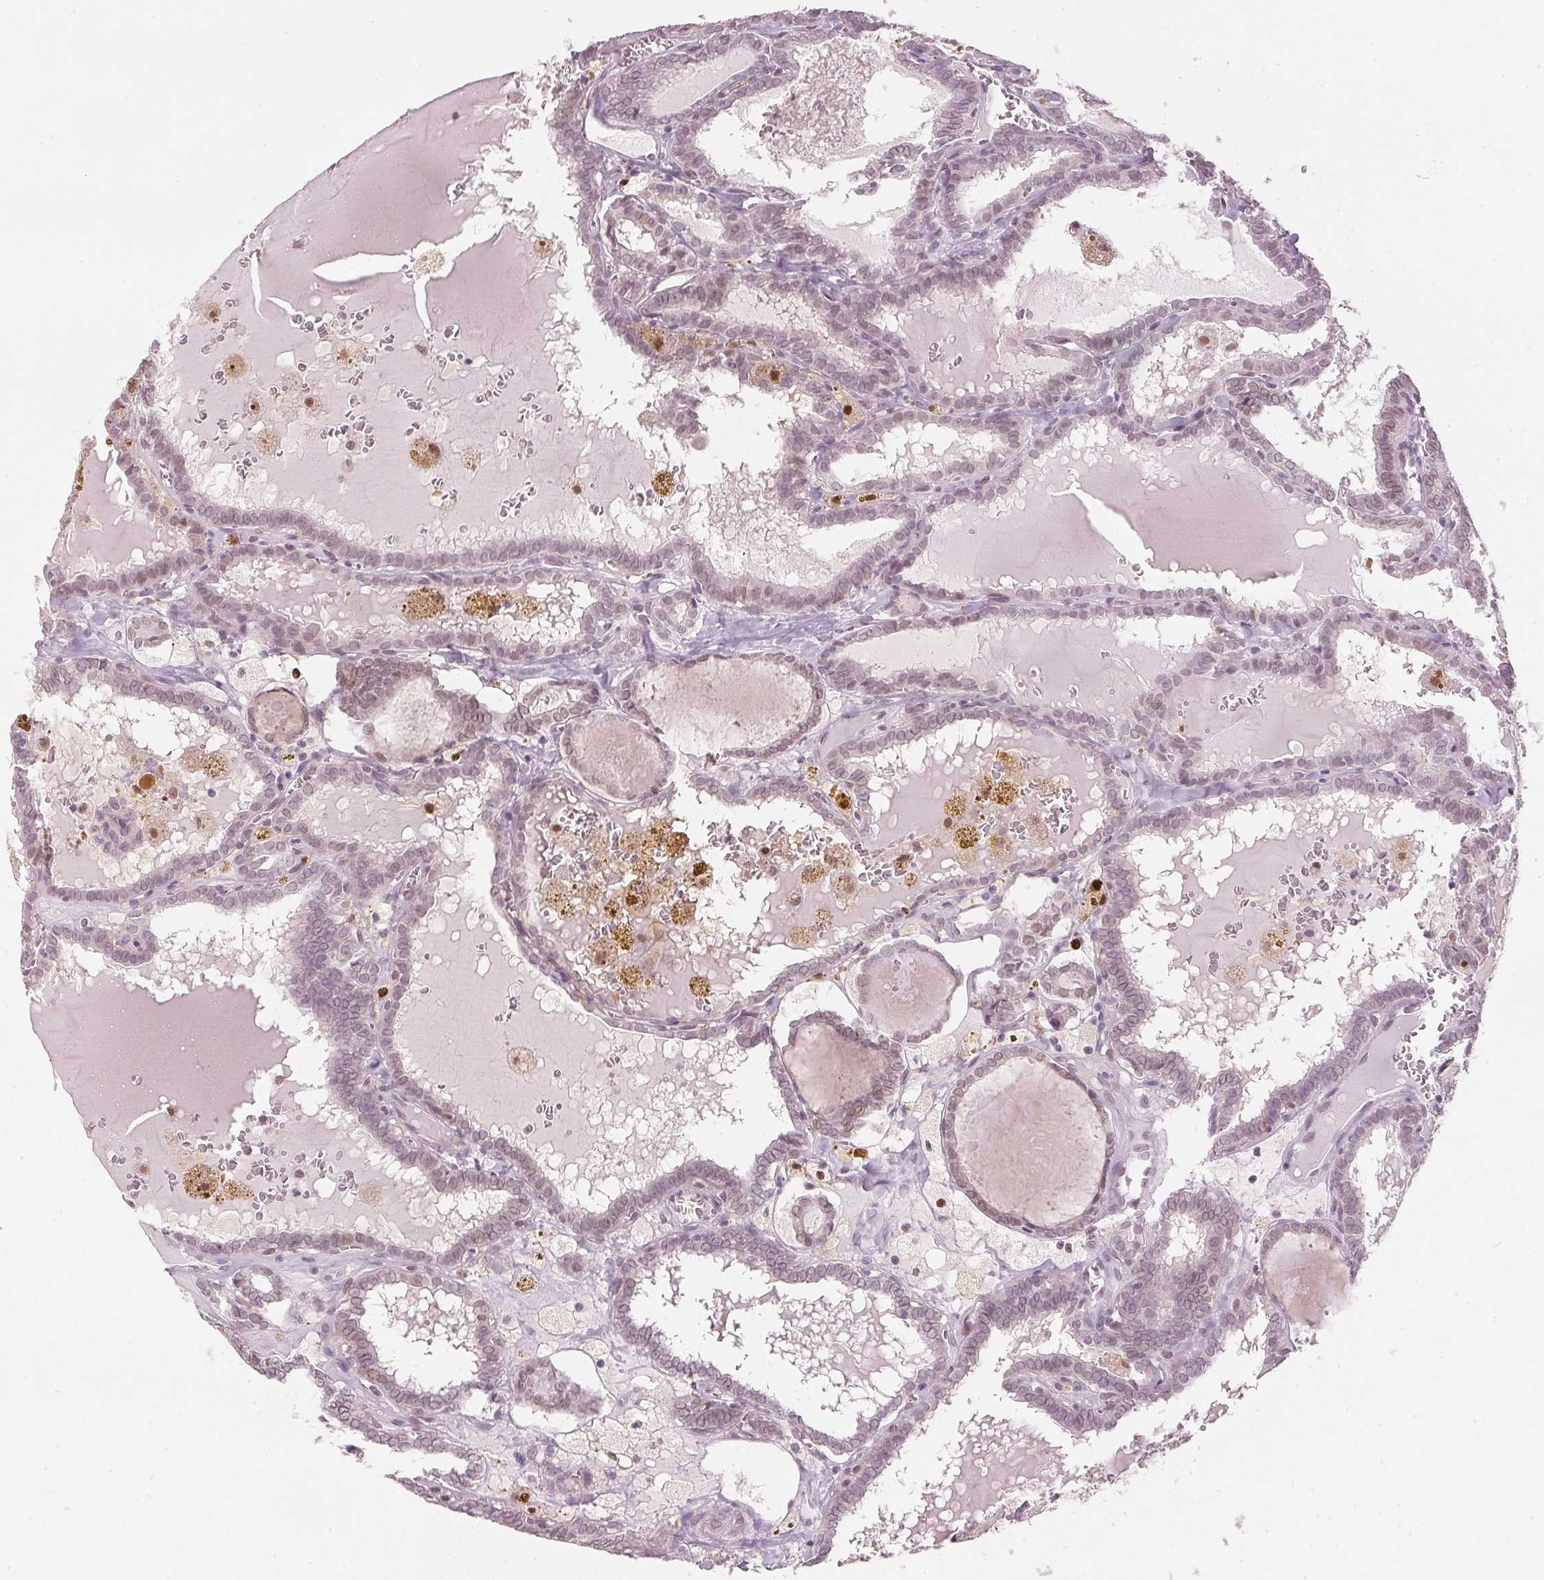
{"staining": {"intensity": "weak", "quantity": "<25%", "location": "nuclear"}, "tissue": "thyroid cancer", "cell_type": "Tumor cells", "image_type": "cancer", "snomed": [{"axis": "morphology", "description": "Papillary adenocarcinoma, NOS"}, {"axis": "topography", "description": "Thyroid gland"}], "caption": "A photomicrograph of human thyroid cancer (papillary adenocarcinoma) is negative for staining in tumor cells.", "gene": "SLC39A3", "patient": {"sex": "female", "age": 39}}